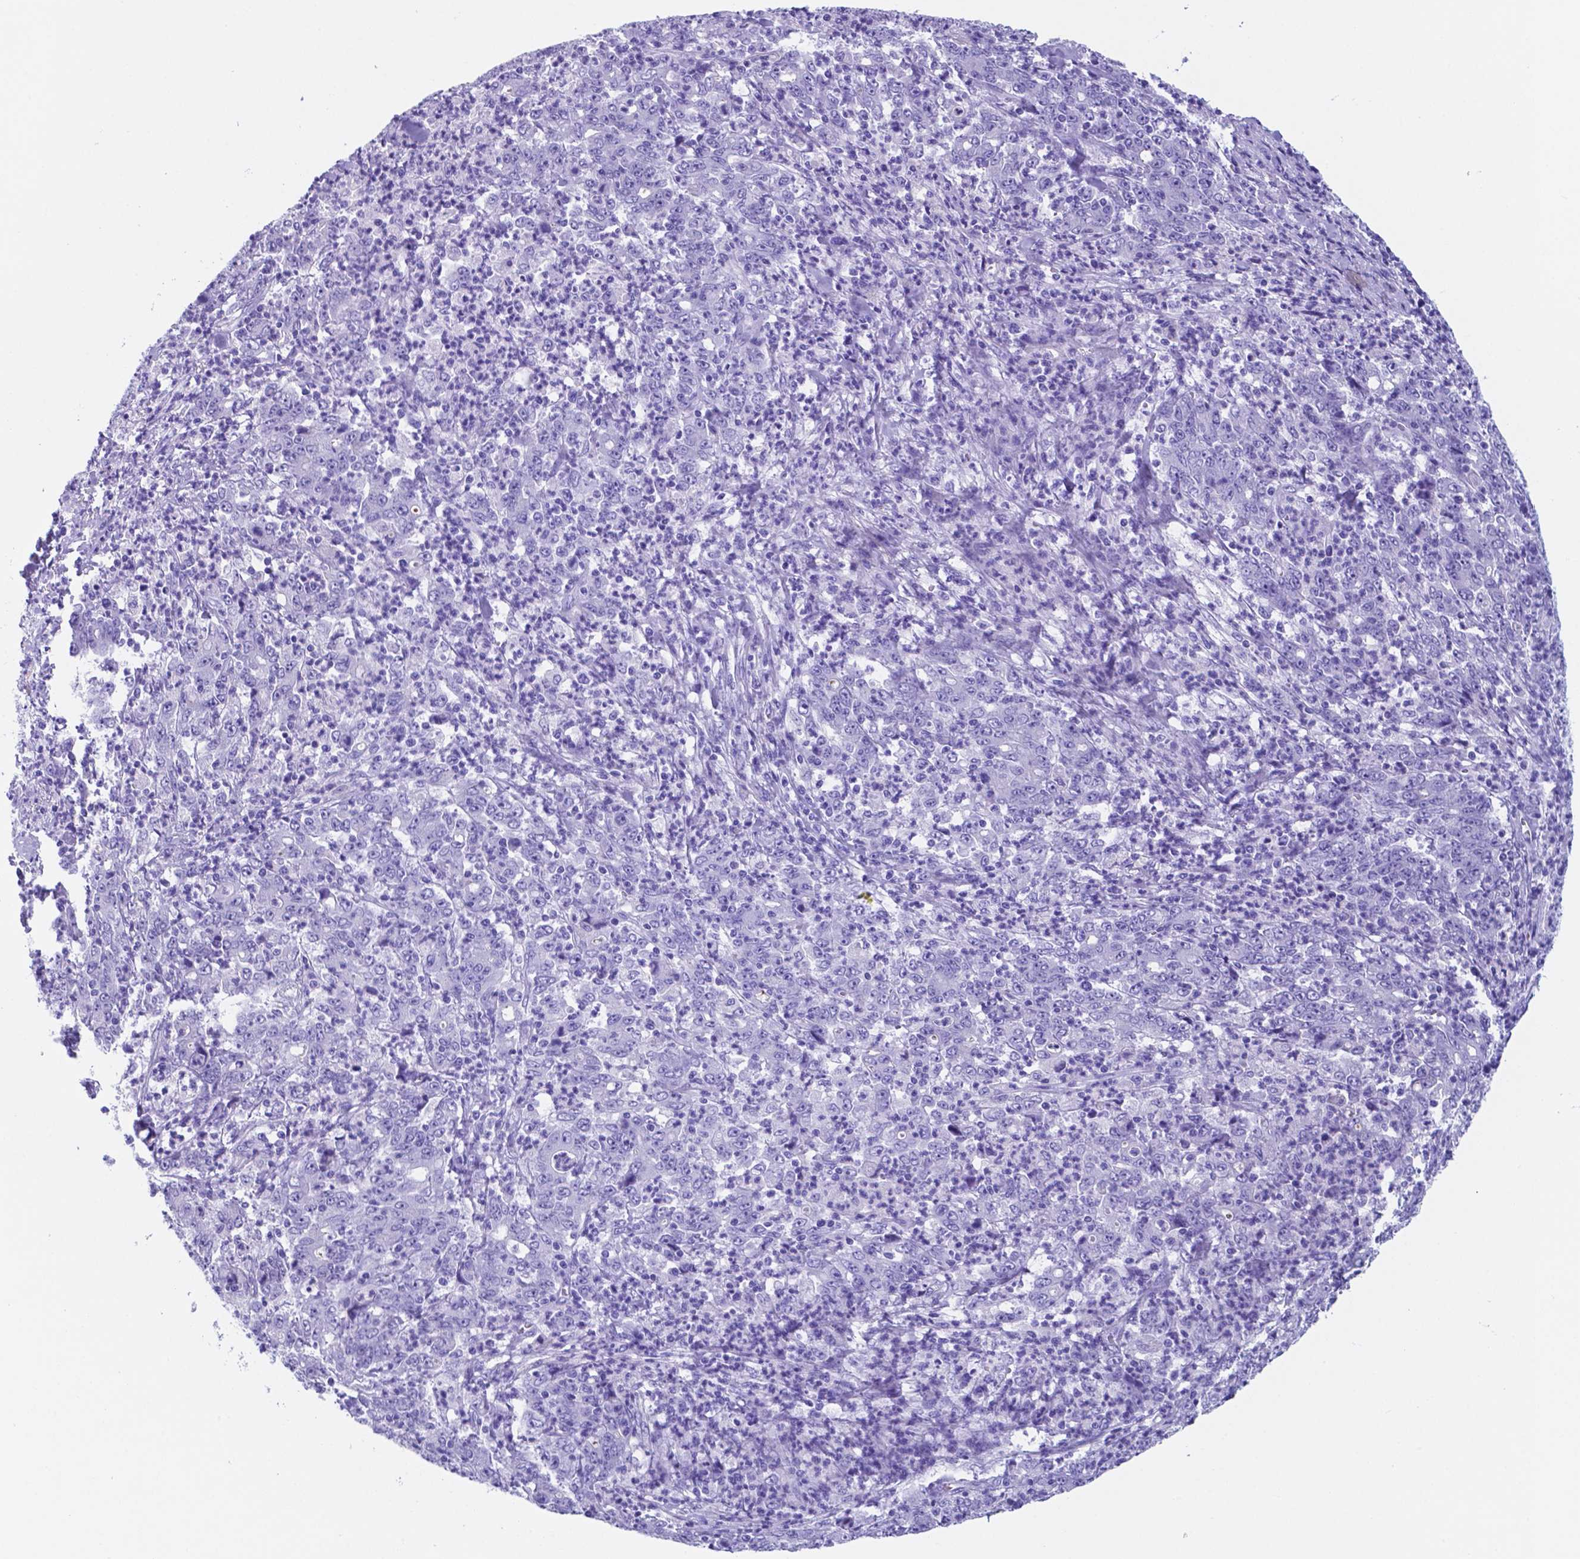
{"staining": {"intensity": "negative", "quantity": "none", "location": "none"}, "tissue": "stomach cancer", "cell_type": "Tumor cells", "image_type": "cancer", "snomed": [{"axis": "morphology", "description": "Adenocarcinoma, NOS"}, {"axis": "topography", "description": "Stomach, lower"}], "caption": "DAB (3,3'-diaminobenzidine) immunohistochemical staining of human stomach cancer (adenocarcinoma) exhibits no significant staining in tumor cells.", "gene": "DNAAF8", "patient": {"sex": "female", "age": 71}}